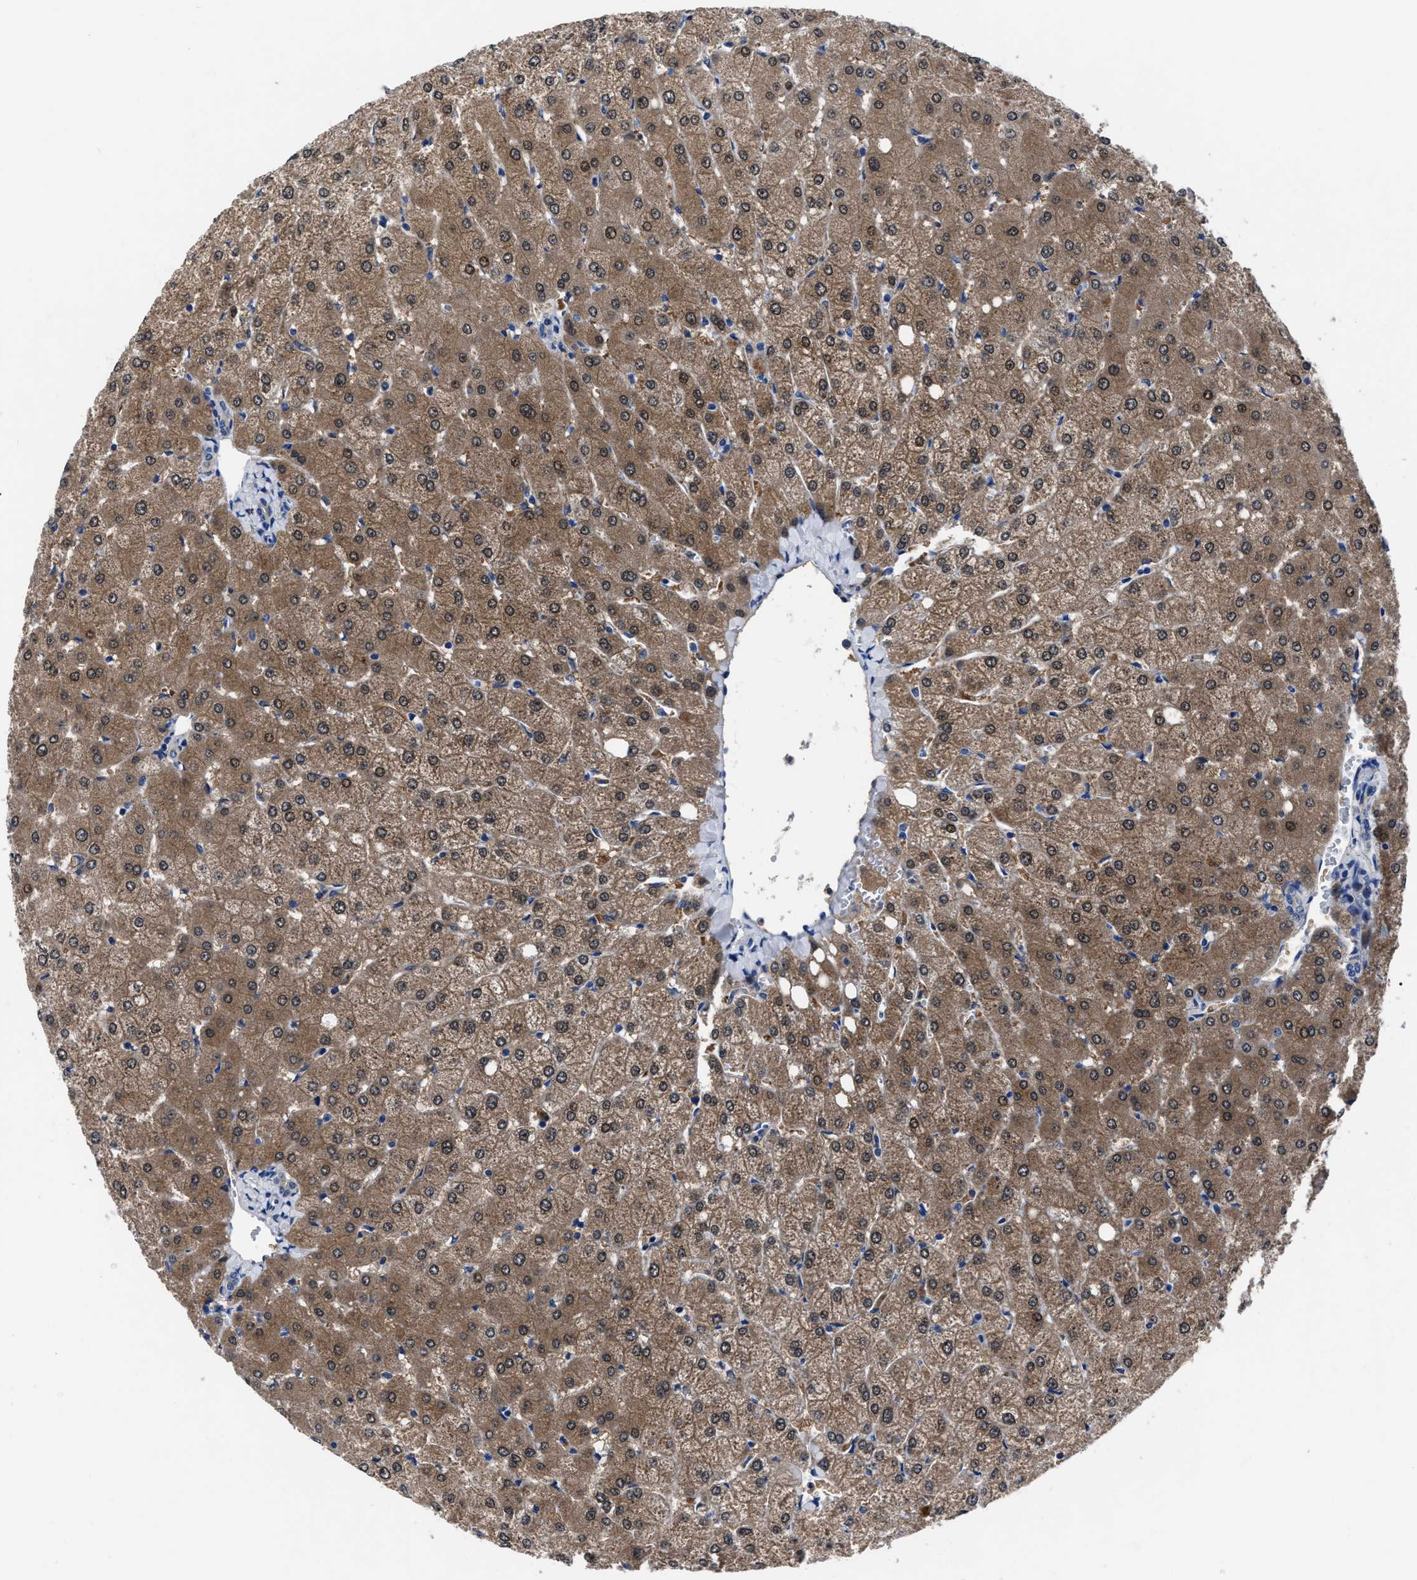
{"staining": {"intensity": "weak", "quantity": "<25%", "location": "cytoplasmic/membranous,nuclear"}, "tissue": "liver", "cell_type": "Cholangiocytes", "image_type": "normal", "snomed": [{"axis": "morphology", "description": "Normal tissue, NOS"}, {"axis": "topography", "description": "Liver"}], "caption": "This is an immunohistochemistry image of benign human liver. There is no positivity in cholangiocytes.", "gene": "OR10G3", "patient": {"sex": "female", "age": 54}}